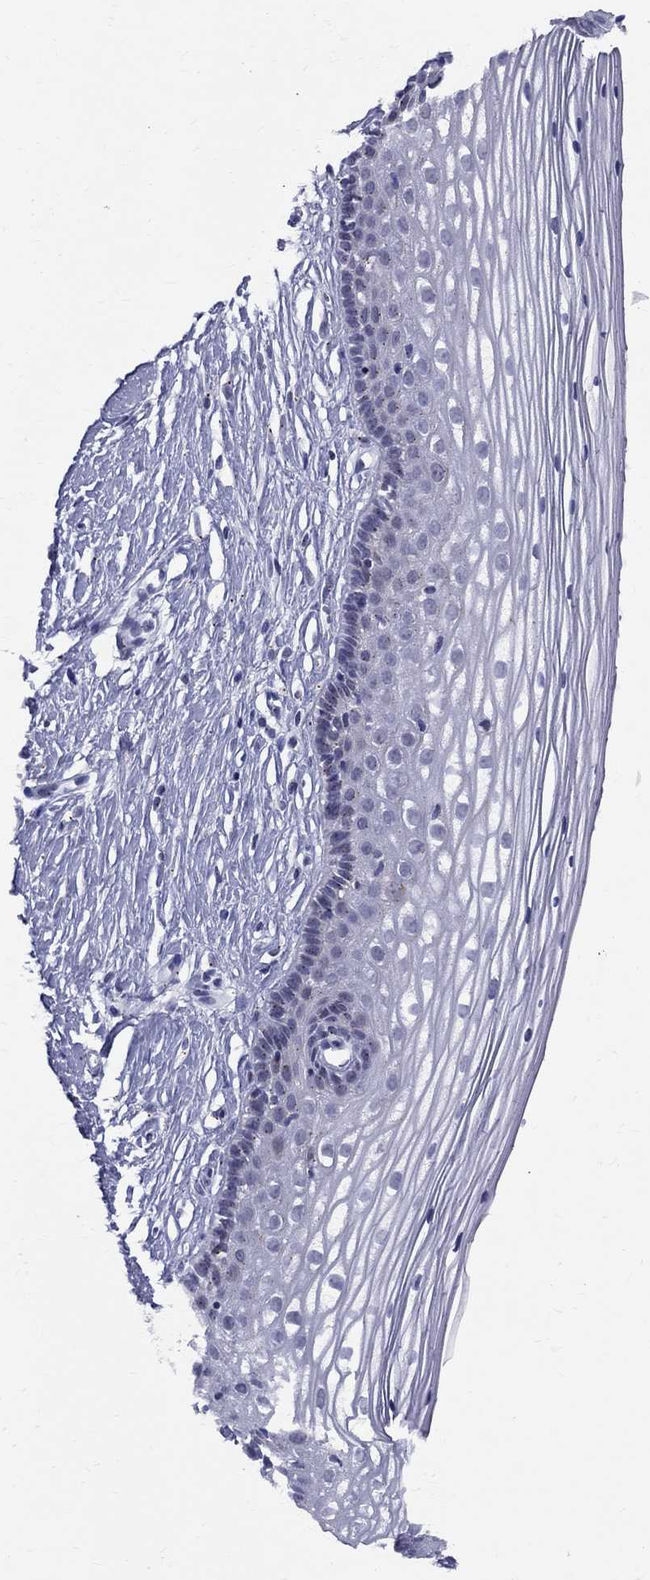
{"staining": {"intensity": "negative", "quantity": "none", "location": "none"}, "tissue": "cervix", "cell_type": "Glandular cells", "image_type": "normal", "snomed": [{"axis": "morphology", "description": "Normal tissue, NOS"}, {"axis": "topography", "description": "Cervix"}], "caption": "Protein analysis of benign cervix reveals no significant positivity in glandular cells.", "gene": "CEP43", "patient": {"sex": "female", "age": 40}}